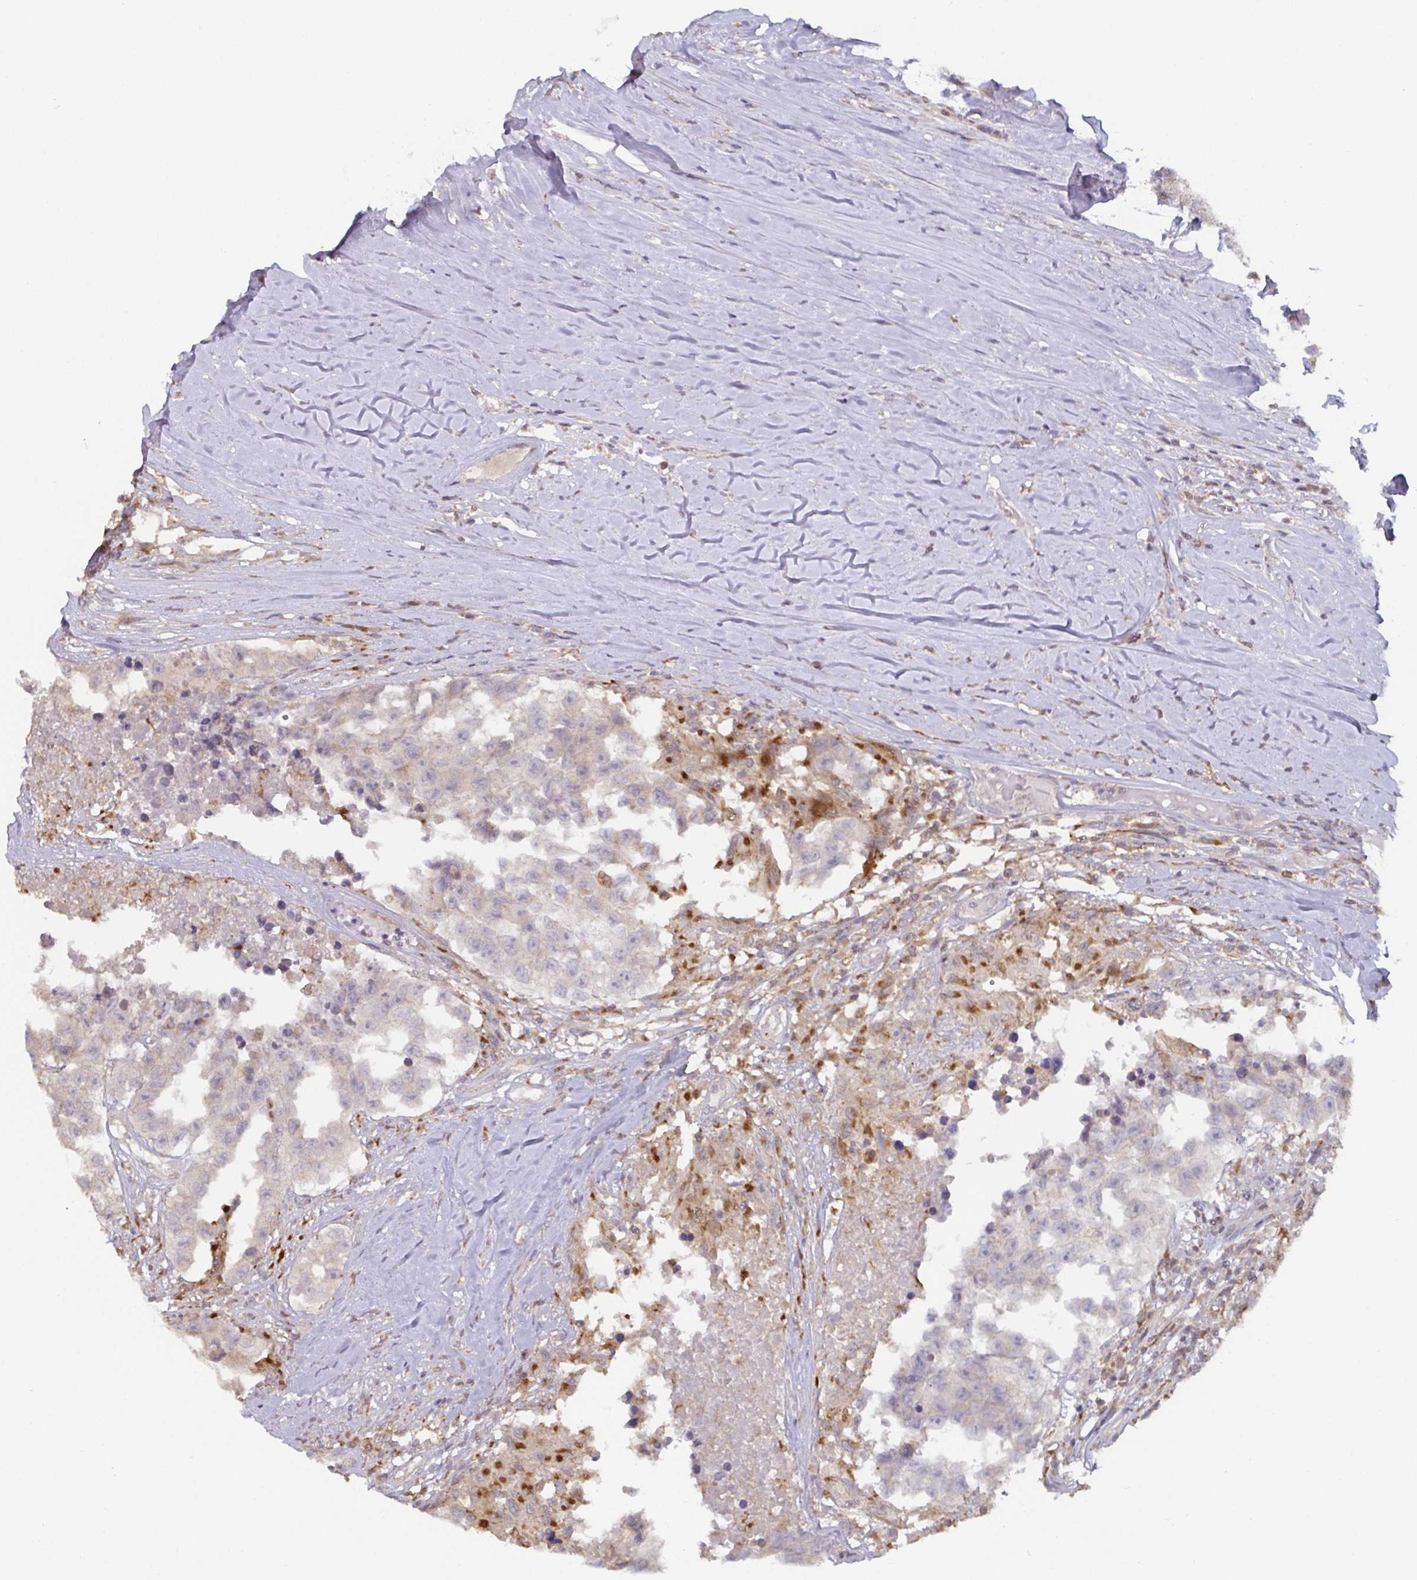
{"staining": {"intensity": "negative", "quantity": "none", "location": "none"}, "tissue": "testis cancer", "cell_type": "Tumor cells", "image_type": "cancer", "snomed": [{"axis": "morphology", "description": "Carcinoma, Embryonal, NOS"}, {"axis": "topography", "description": "Testis"}], "caption": "Tumor cells show no significant protein positivity in testis embryonal carcinoma. Brightfield microscopy of immunohistochemistry (IHC) stained with DAB (3,3'-diaminobenzidine) (brown) and hematoxylin (blue), captured at high magnification.", "gene": "CDH18", "patient": {"sex": "male", "age": 83}}